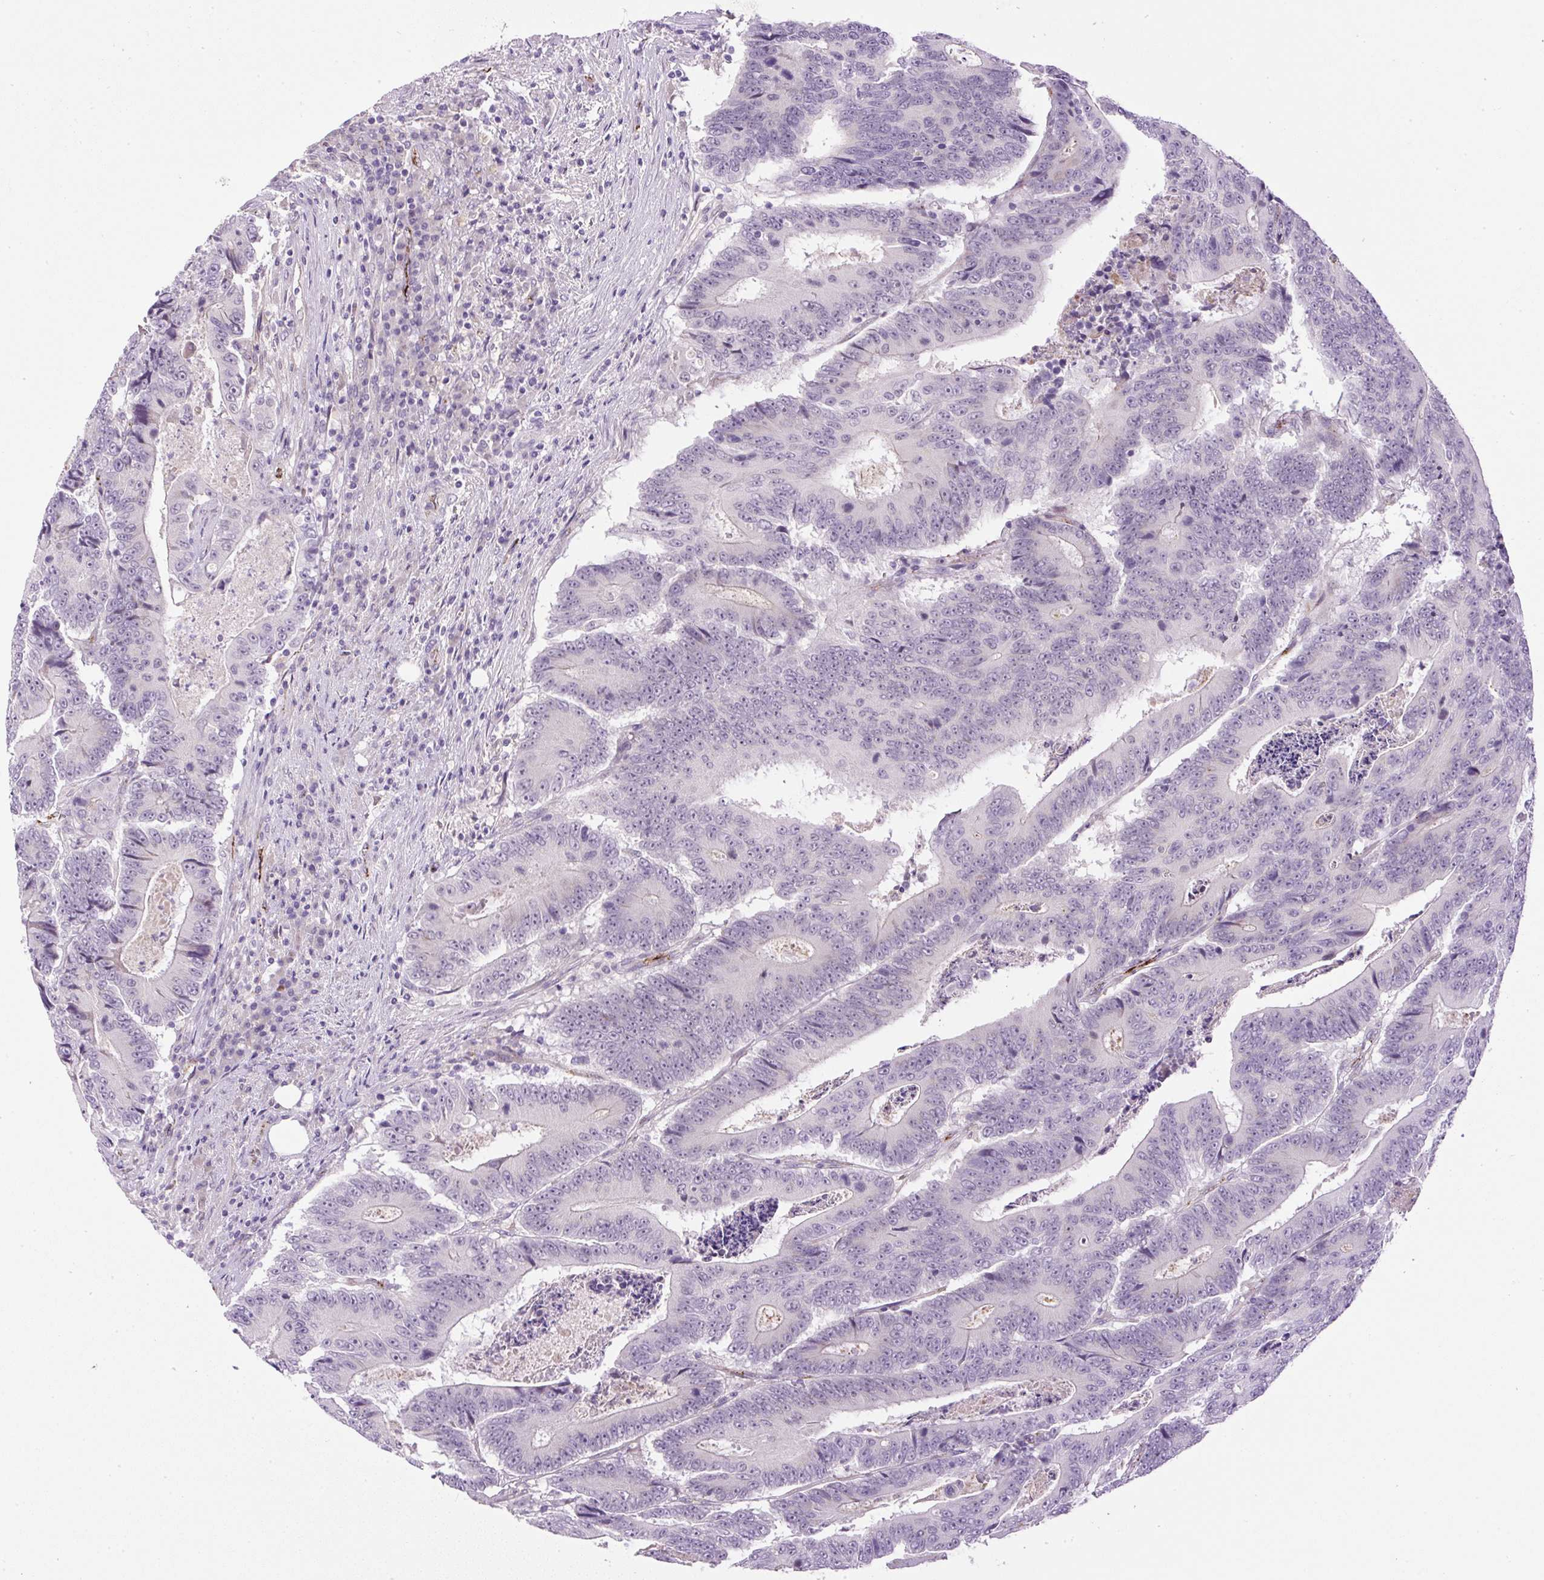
{"staining": {"intensity": "negative", "quantity": "none", "location": "none"}, "tissue": "colorectal cancer", "cell_type": "Tumor cells", "image_type": "cancer", "snomed": [{"axis": "morphology", "description": "Adenocarcinoma, NOS"}, {"axis": "topography", "description": "Colon"}], "caption": "The photomicrograph reveals no significant expression in tumor cells of colorectal cancer.", "gene": "LEFTY2", "patient": {"sex": "male", "age": 83}}